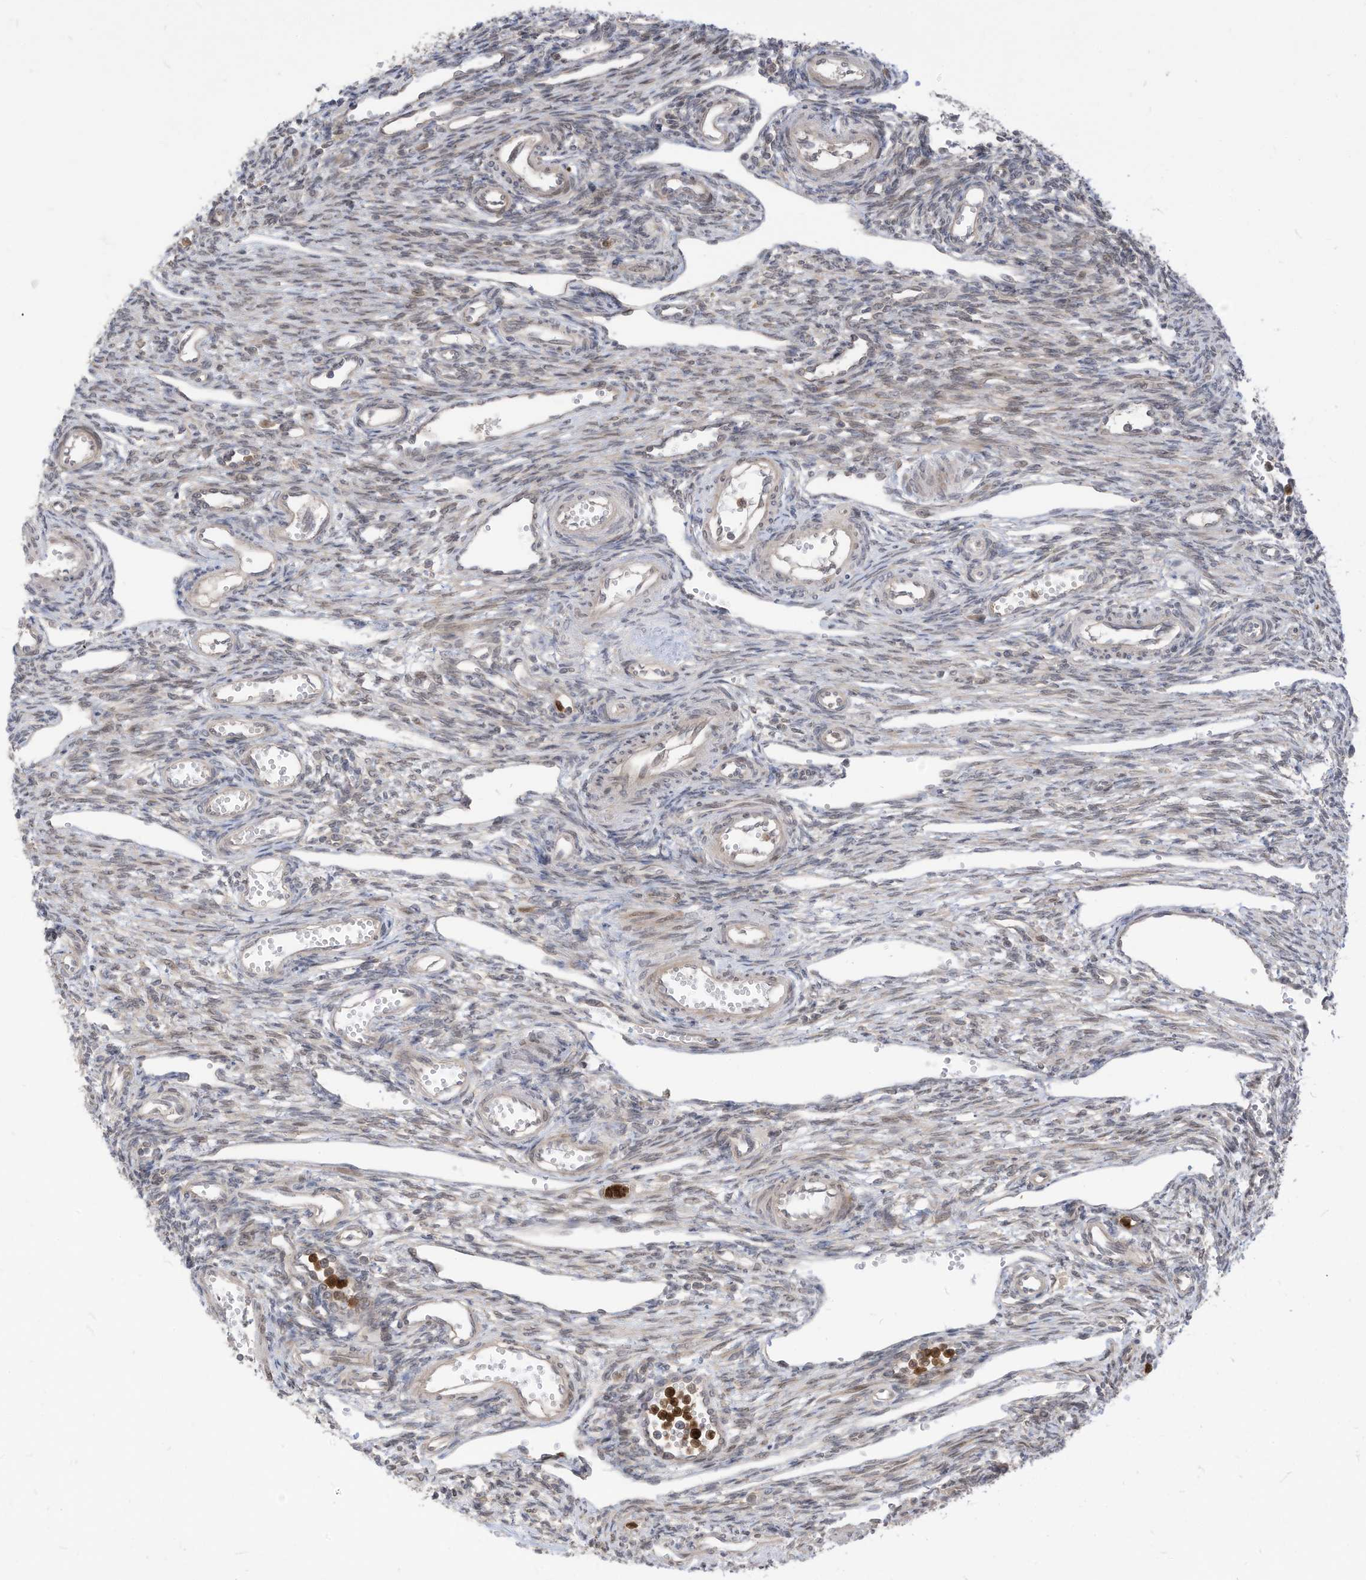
{"staining": {"intensity": "weak", "quantity": "<25%", "location": "cytoplasmic/membranous"}, "tissue": "ovary", "cell_type": "Ovarian stroma cells", "image_type": "normal", "snomed": [{"axis": "morphology", "description": "Normal tissue, NOS"}, {"axis": "morphology", "description": "Cyst, NOS"}, {"axis": "topography", "description": "Ovary"}], "caption": "The IHC photomicrograph has no significant staining in ovarian stroma cells of ovary. The staining is performed using DAB (3,3'-diaminobenzidine) brown chromogen with nuclei counter-stained in using hematoxylin.", "gene": "CNKSR1", "patient": {"sex": "female", "age": 33}}